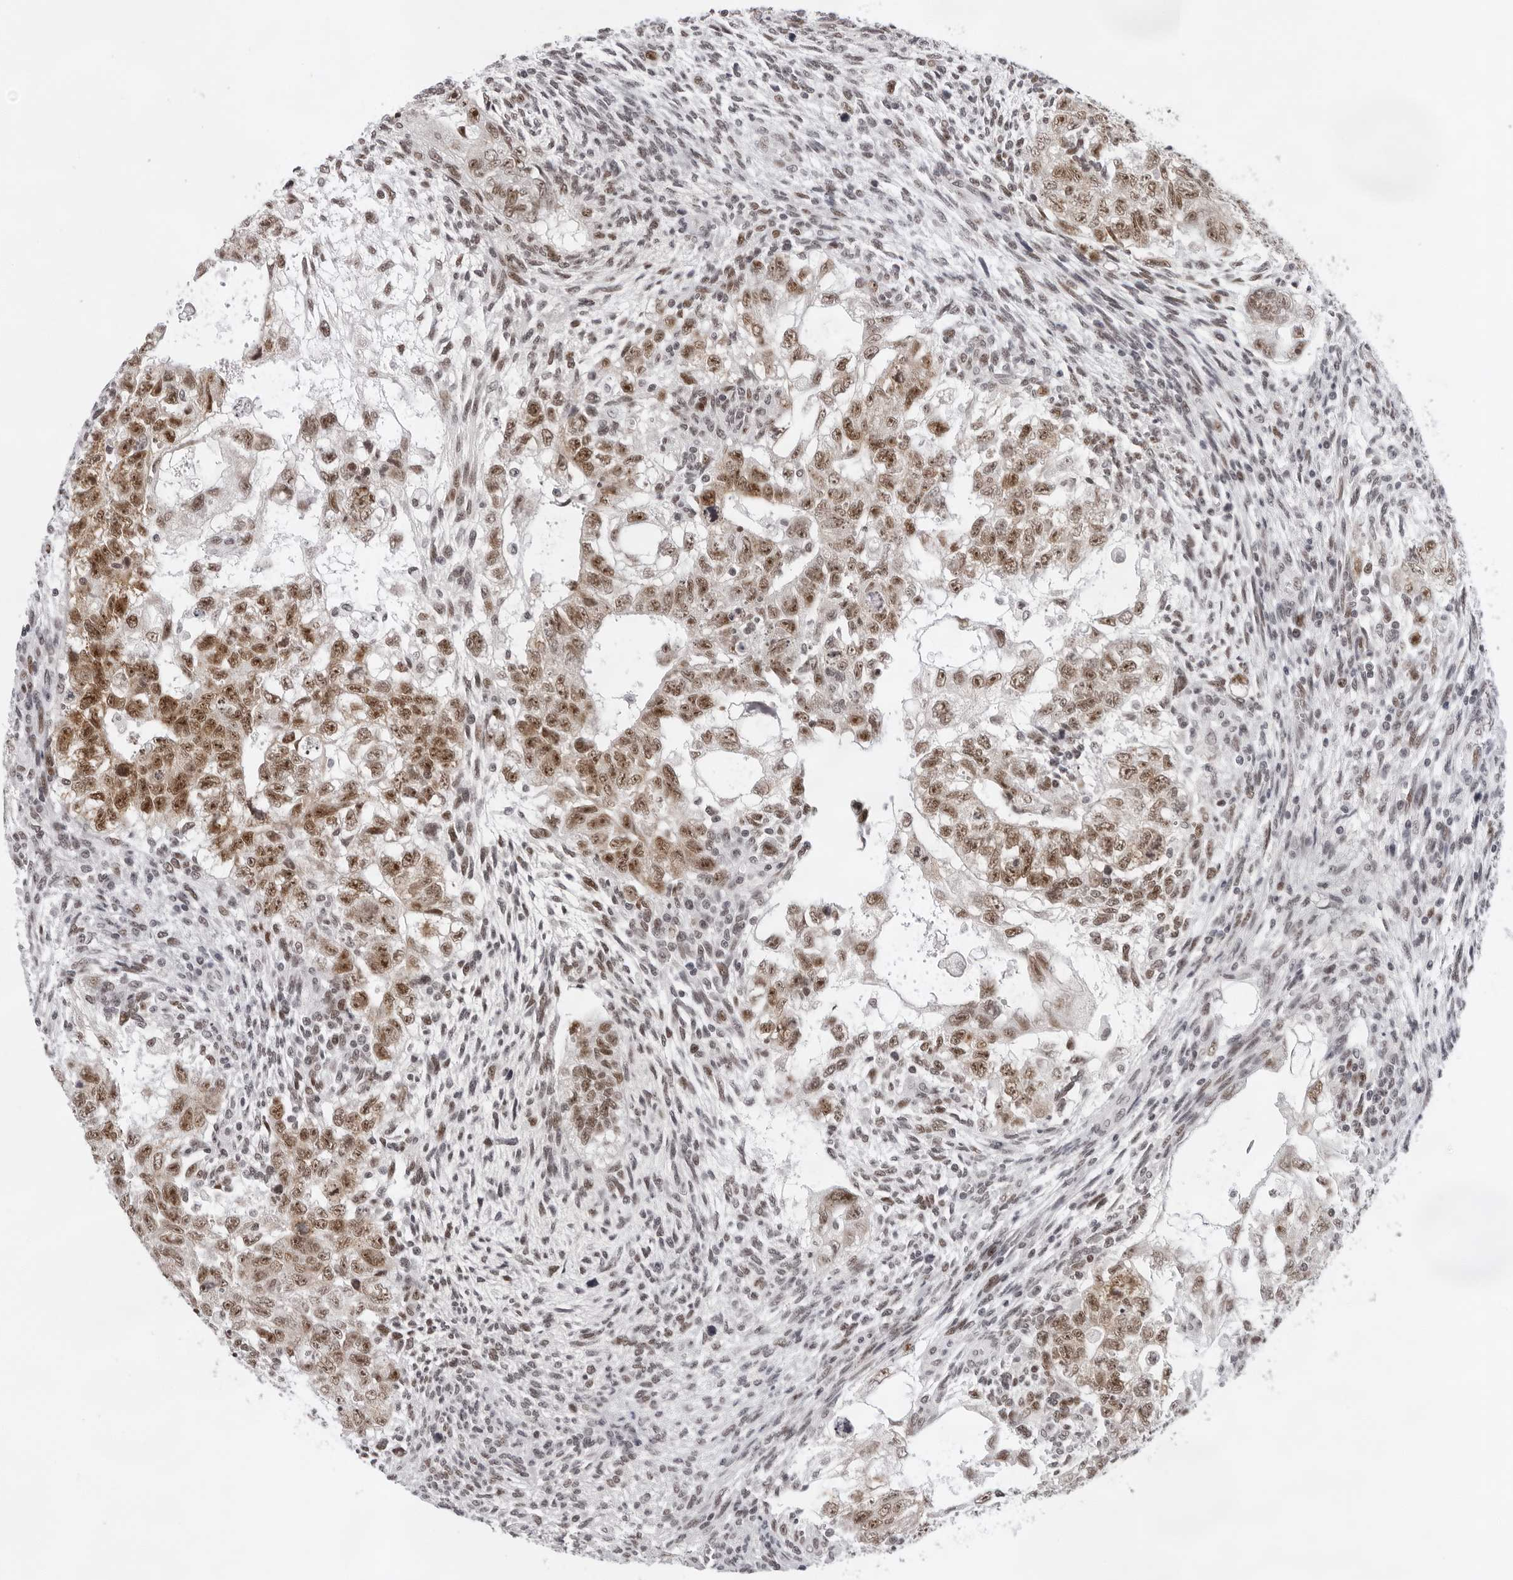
{"staining": {"intensity": "moderate", "quantity": ">75%", "location": "nuclear"}, "tissue": "testis cancer", "cell_type": "Tumor cells", "image_type": "cancer", "snomed": [{"axis": "morphology", "description": "Carcinoma, Embryonal, NOS"}, {"axis": "topography", "description": "Testis"}], "caption": "Protein staining of embryonal carcinoma (testis) tissue displays moderate nuclear staining in approximately >75% of tumor cells.", "gene": "USP1", "patient": {"sex": "male", "age": 37}}